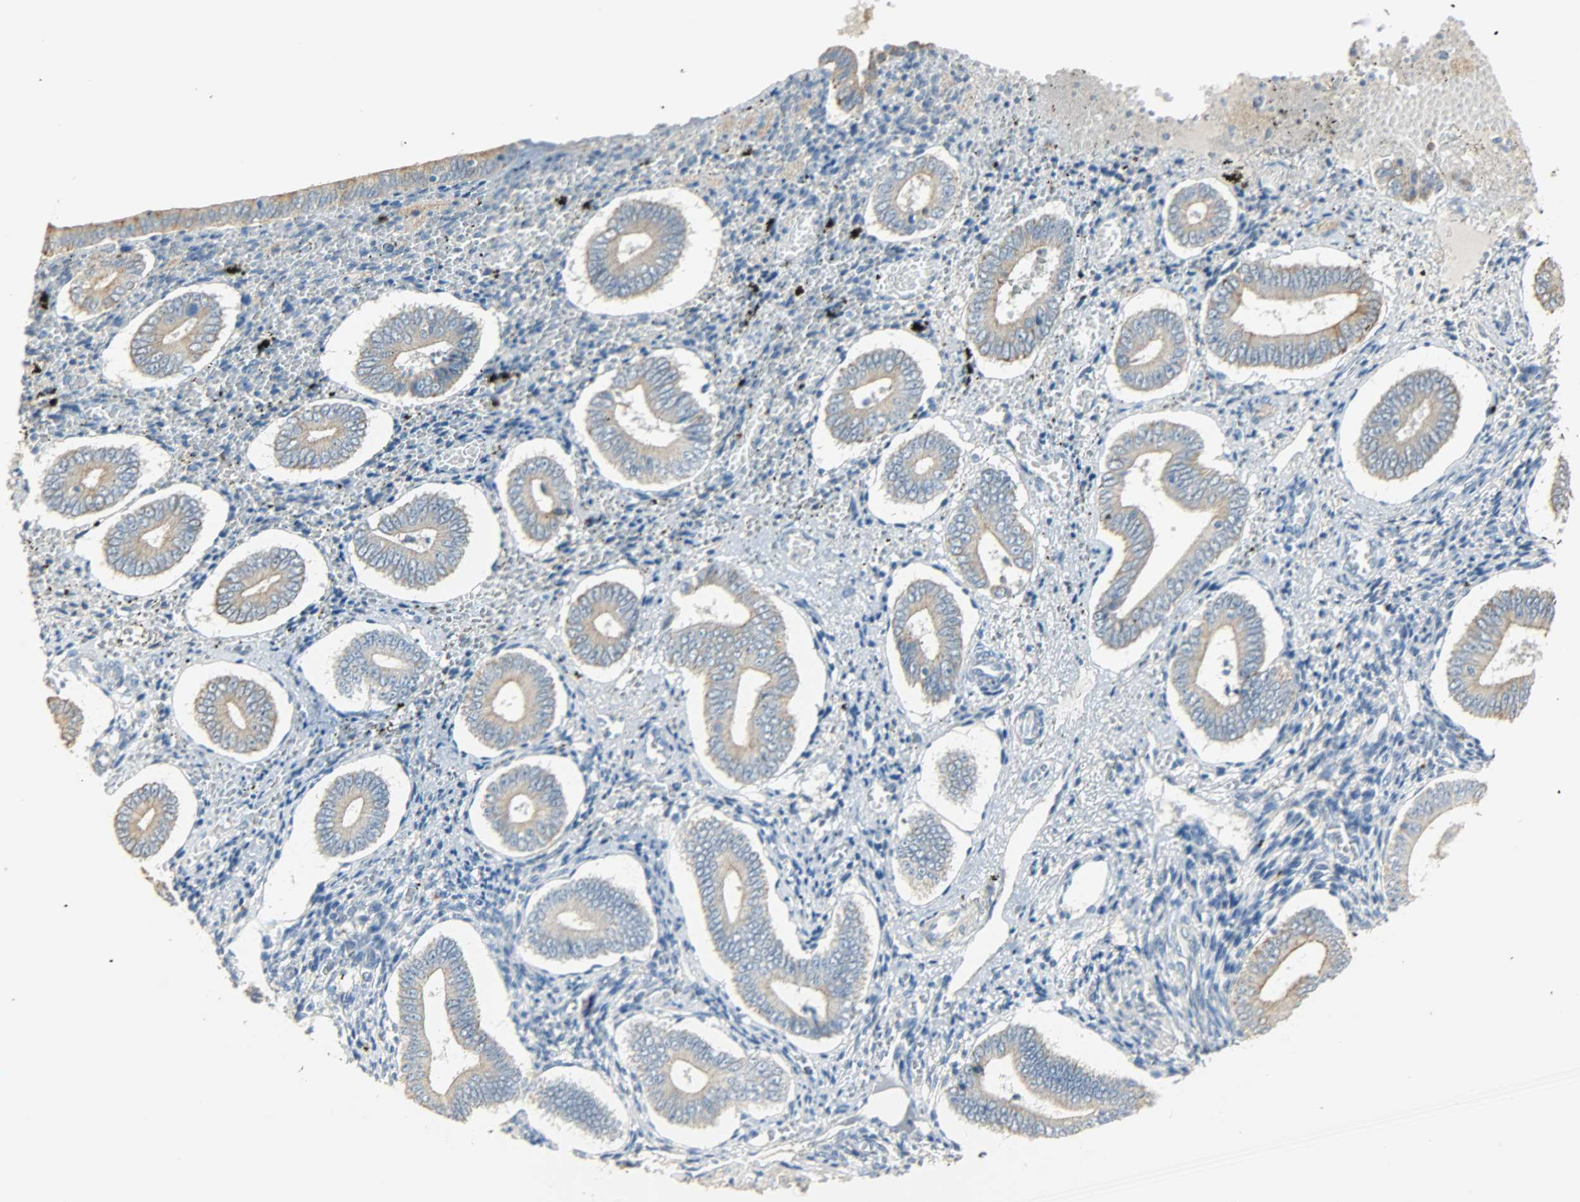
{"staining": {"intensity": "negative", "quantity": "none", "location": "none"}, "tissue": "endometrium", "cell_type": "Cells in endometrial stroma", "image_type": "normal", "snomed": [{"axis": "morphology", "description": "Normal tissue, NOS"}, {"axis": "topography", "description": "Endometrium"}], "caption": "High magnification brightfield microscopy of normal endometrium stained with DAB (3,3'-diaminobenzidine) (brown) and counterstained with hematoxylin (blue): cells in endometrial stroma show no significant staining. Nuclei are stained in blue.", "gene": "USP13", "patient": {"sex": "female", "age": 42}}